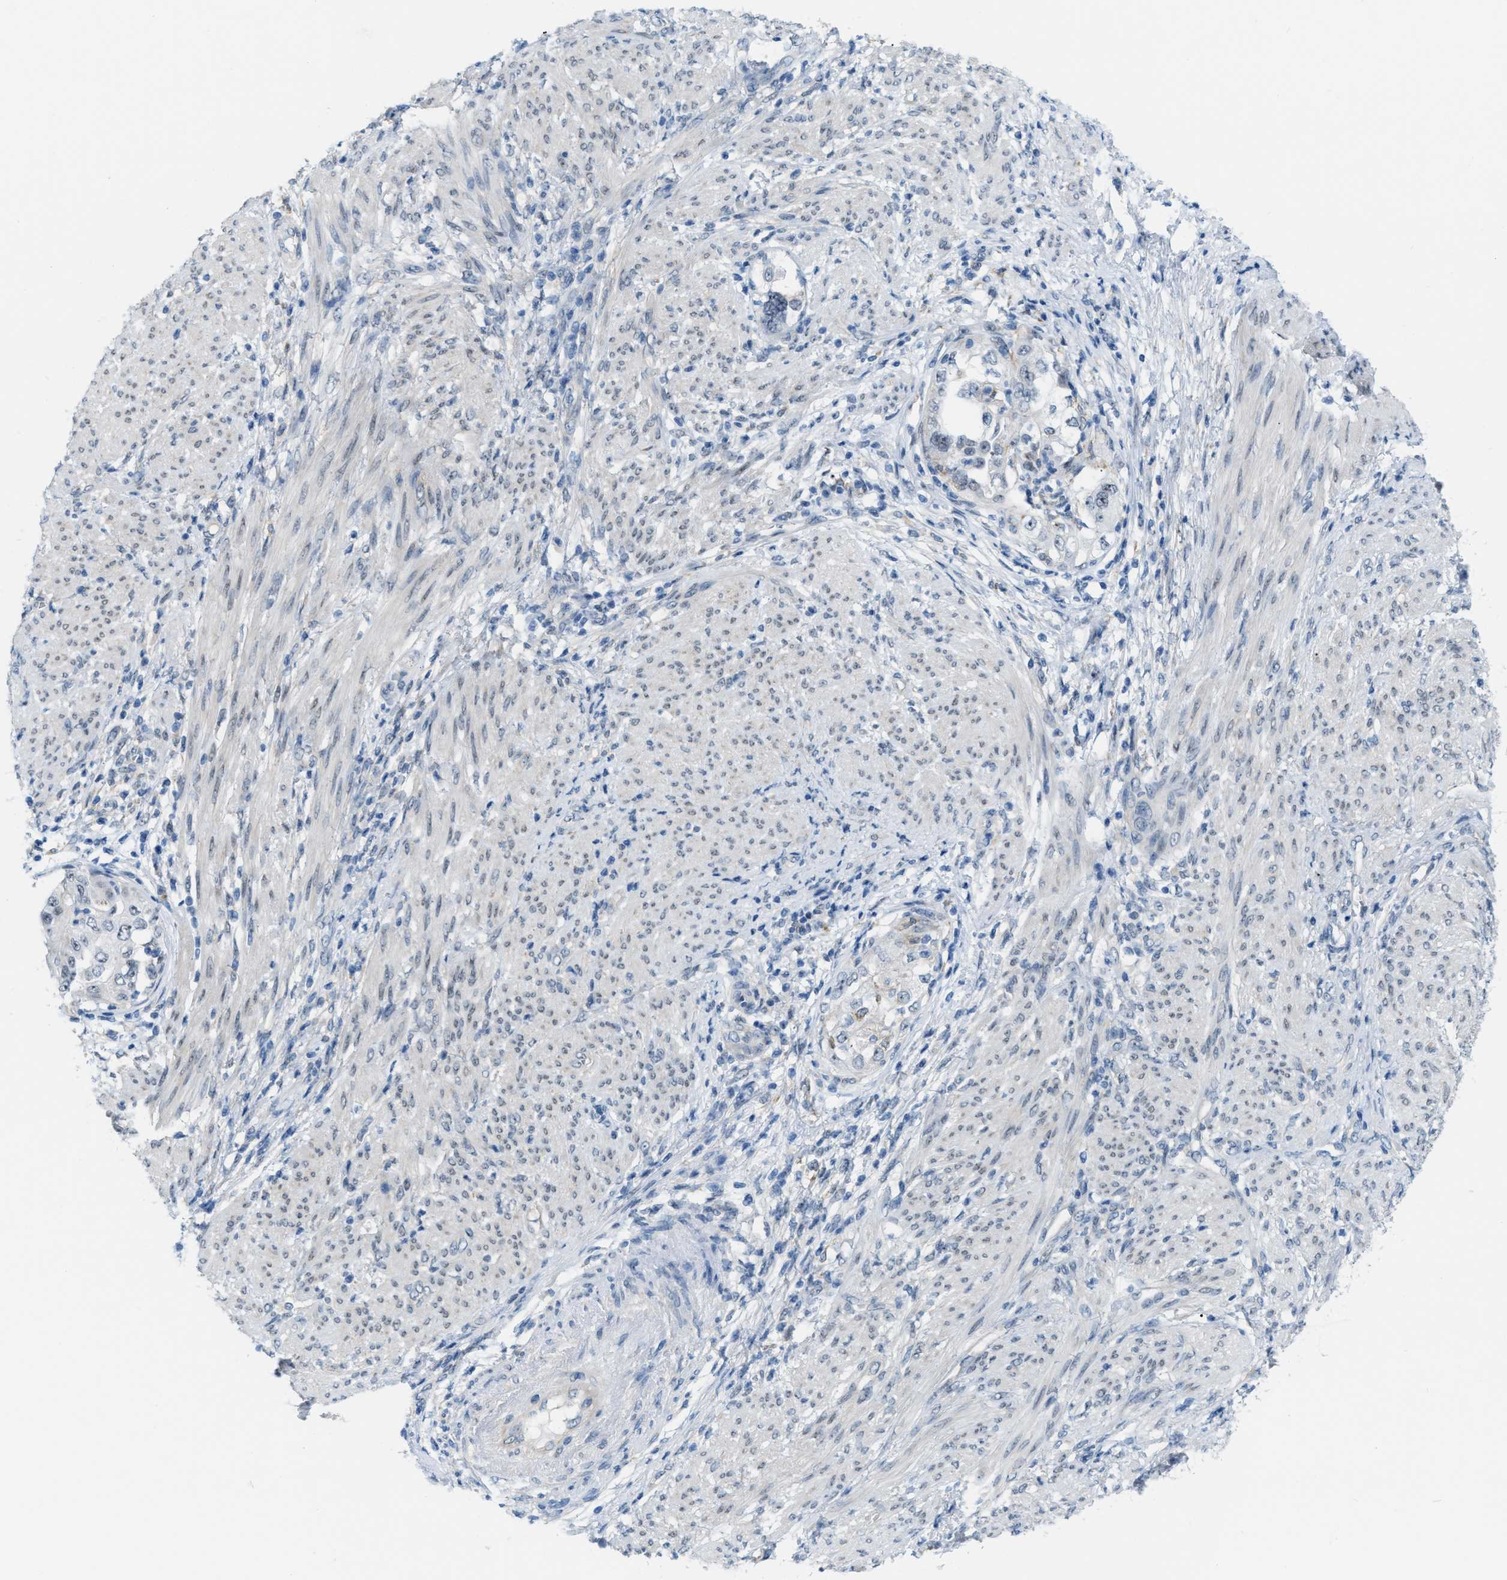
{"staining": {"intensity": "weak", "quantity": "<25%", "location": "nuclear"}, "tissue": "endometrial cancer", "cell_type": "Tumor cells", "image_type": "cancer", "snomed": [{"axis": "morphology", "description": "Adenocarcinoma, NOS"}, {"axis": "topography", "description": "Endometrium"}], "caption": "This is an IHC histopathology image of endometrial cancer (adenocarcinoma). There is no staining in tumor cells.", "gene": "PHRF1", "patient": {"sex": "female", "age": 85}}